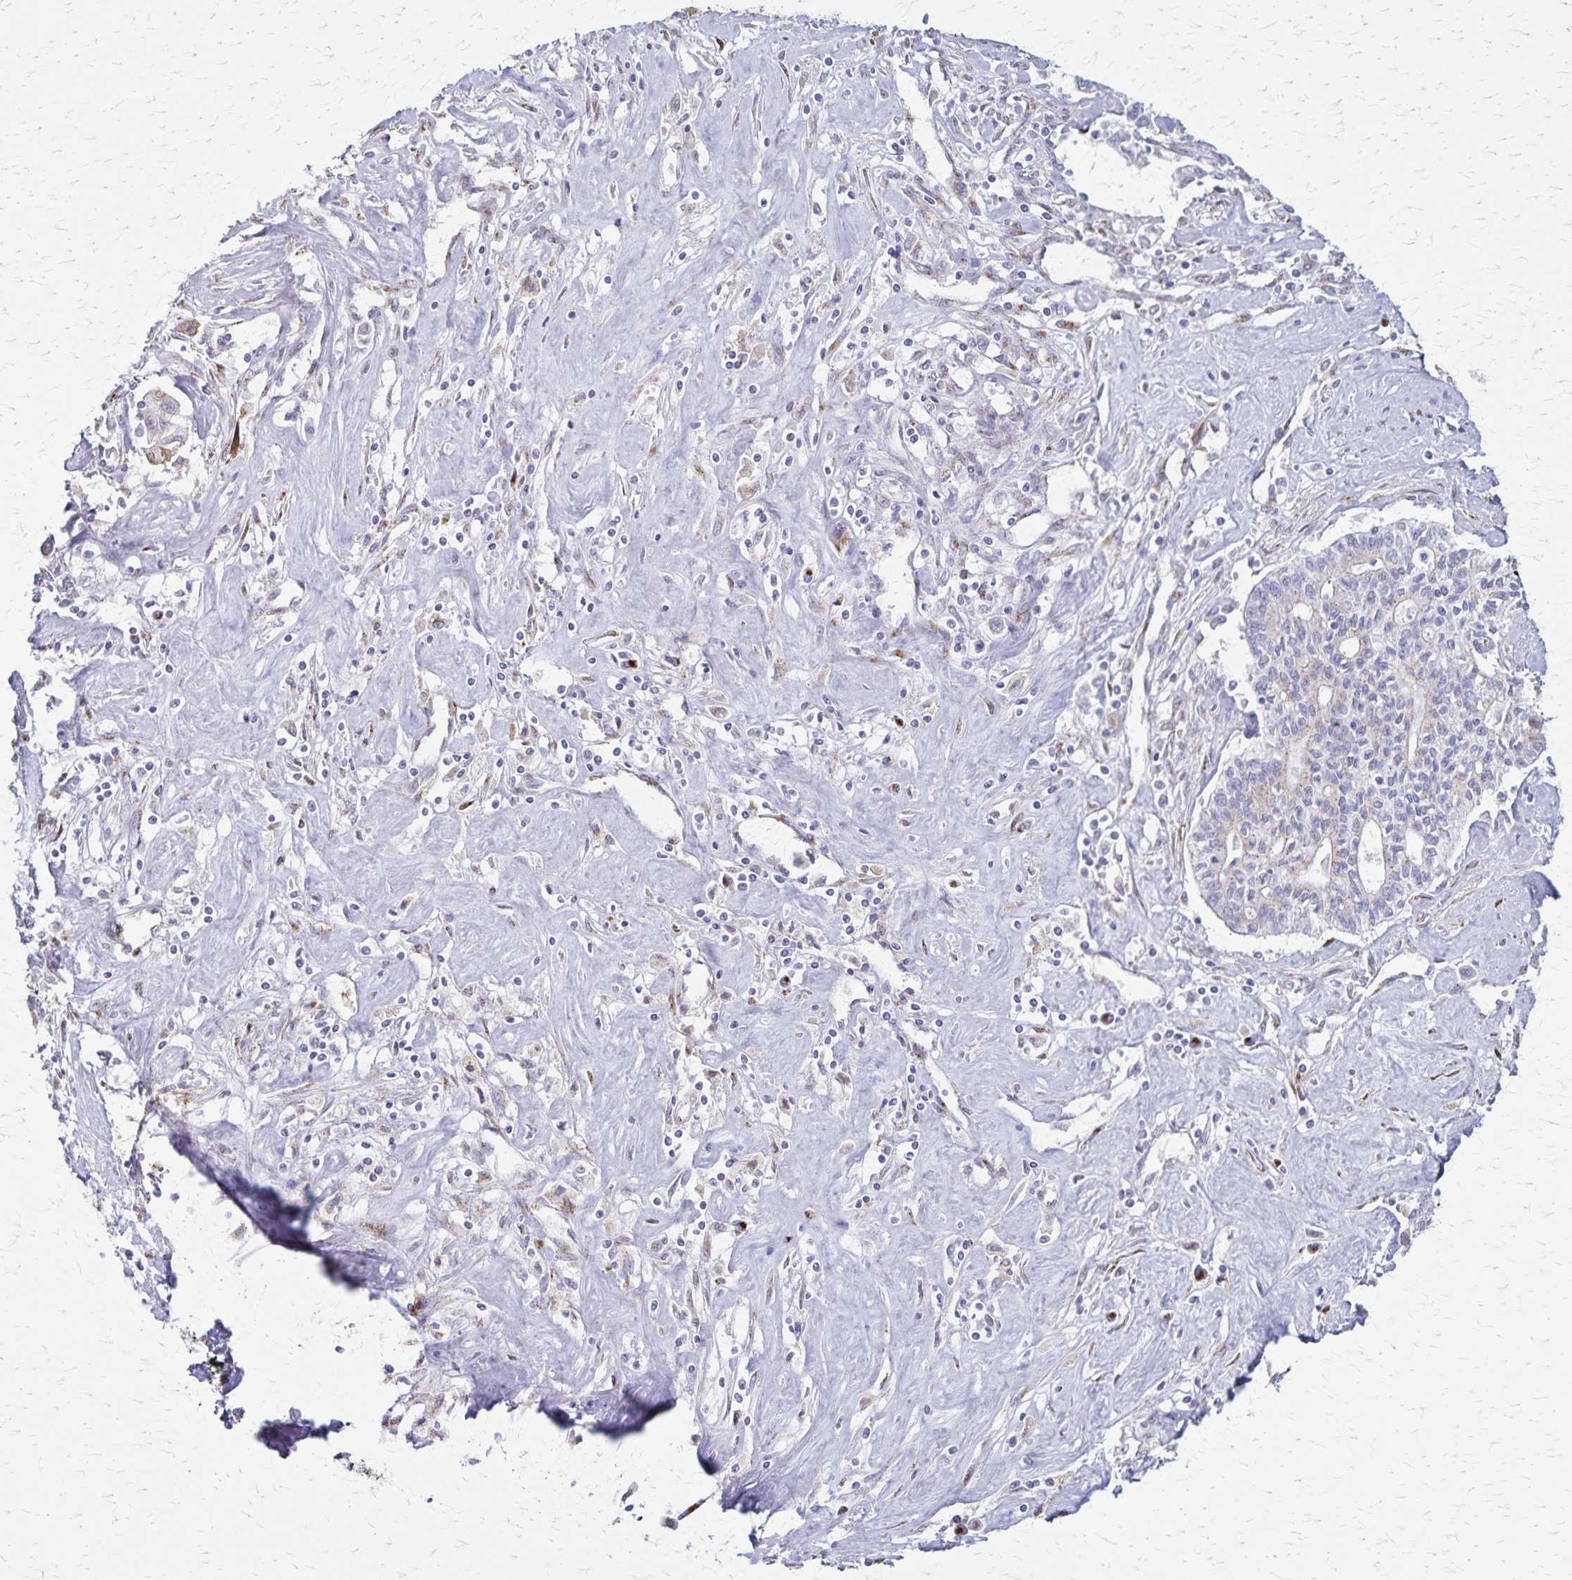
{"staining": {"intensity": "weak", "quantity": "<25%", "location": "cytoplasmic/membranous"}, "tissue": "liver cancer", "cell_type": "Tumor cells", "image_type": "cancer", "snomed": [{"axis": "morphology", "description": "Cholangiocarcinoma"}, {"axis": "topography", "description": "Liver"}], "caption": "The IHC micrograph has no significant staining in tumor cells of liver cholangiocarcinoma tissue.", "gene": "MCFD2", "patient": {"sex": "female", "age": 61}}